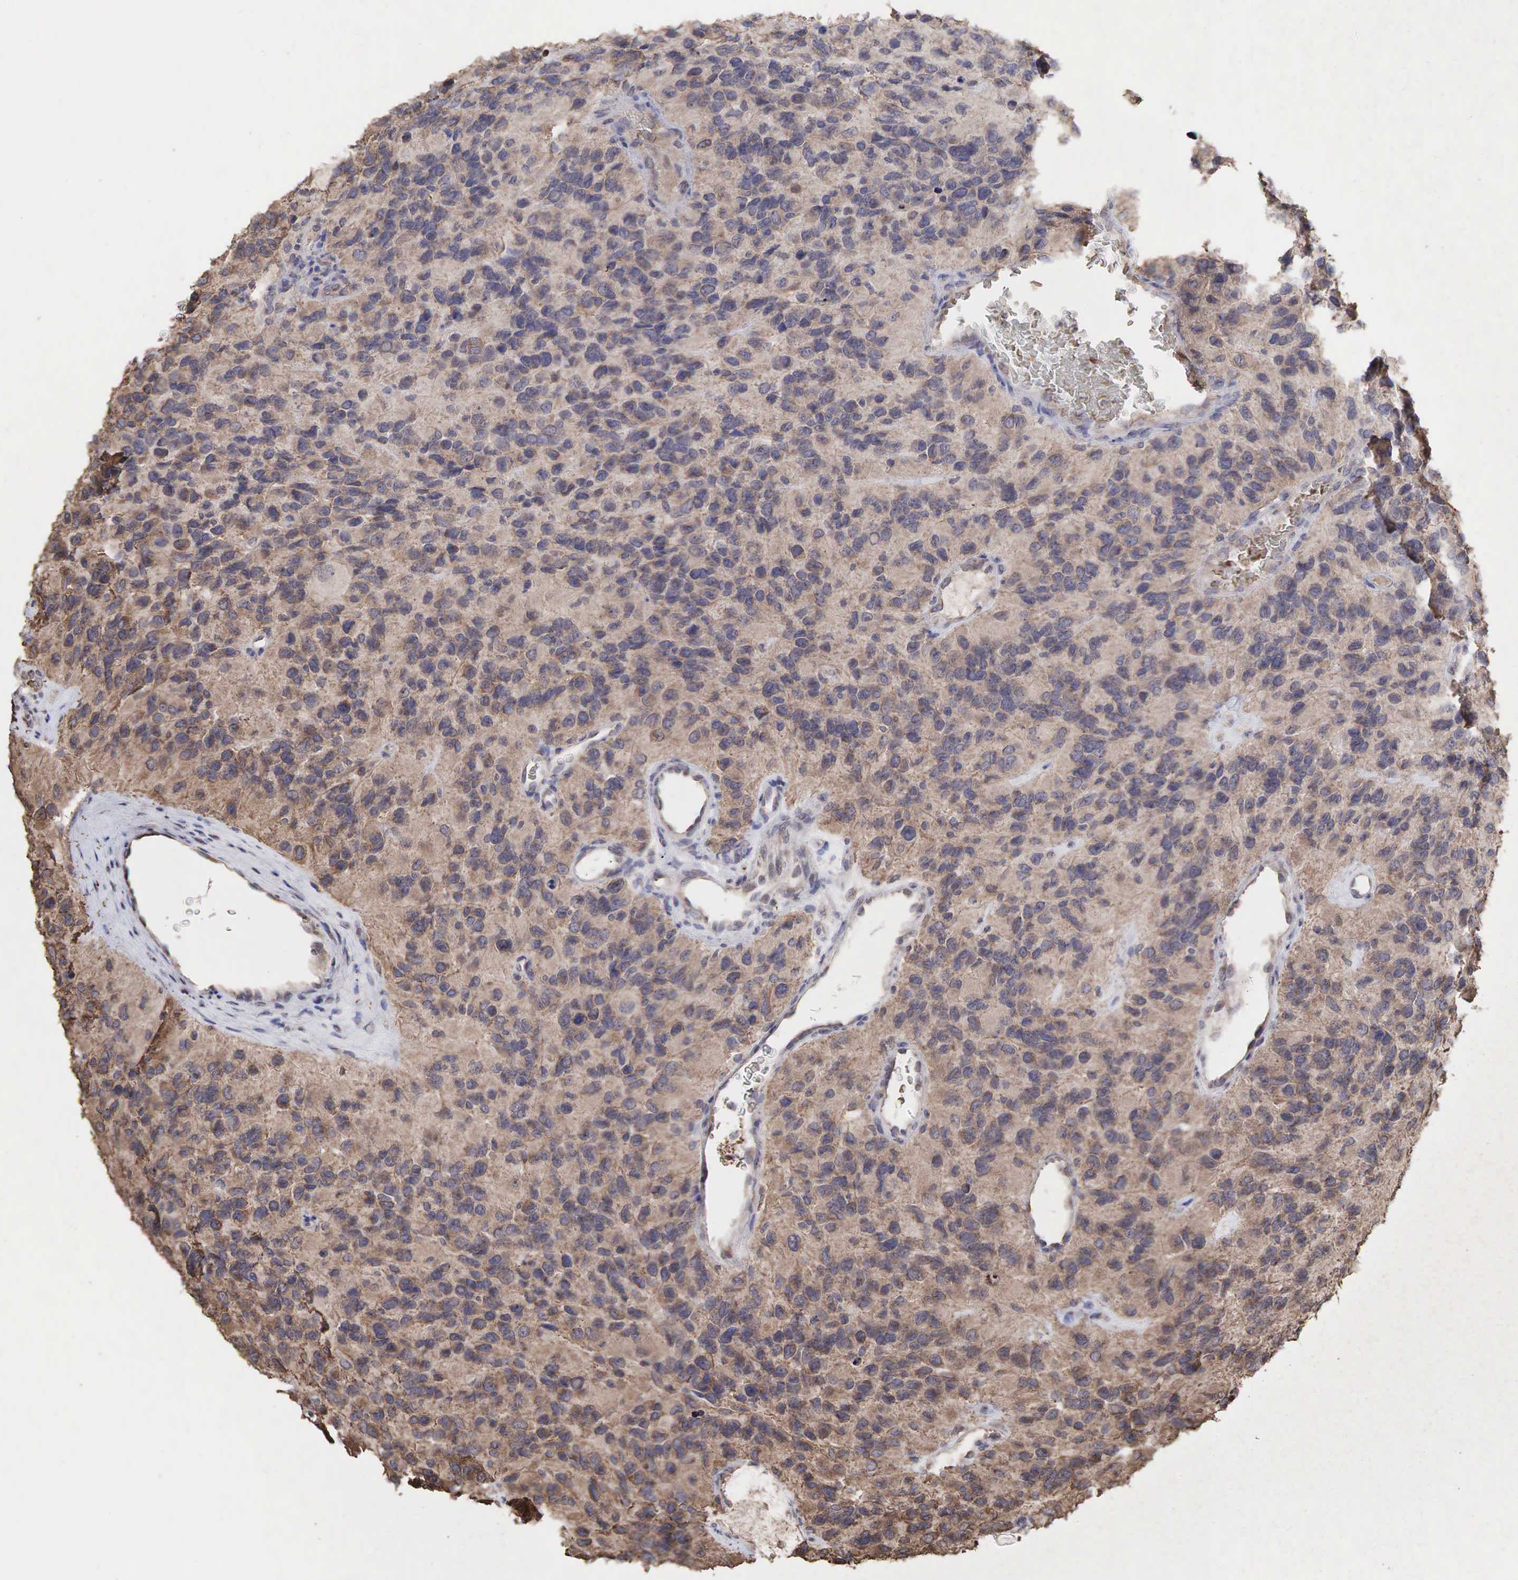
{"staining": {"intensity": "weak", "quantity": ">75%", "location": "cytoplasmic/membranous"}, "tissue": "glioma", "cell_type": "Tumor cells", "image_type": "cancer", "snomed": [{"axis": "morphology", "description": "Glioma, malignant, High grade"}, {"axis": "topography", "description": "Brain"}], "caption": "A micrograph showing weak cytoplasmic/membranous positivity in approximately >75% of tumor cells in malignant glioma (high-grade), as visualized by brown immunohistochemical staining.", "gene": "PABPC5", "patient": {"sex": "male", "age": 77}}